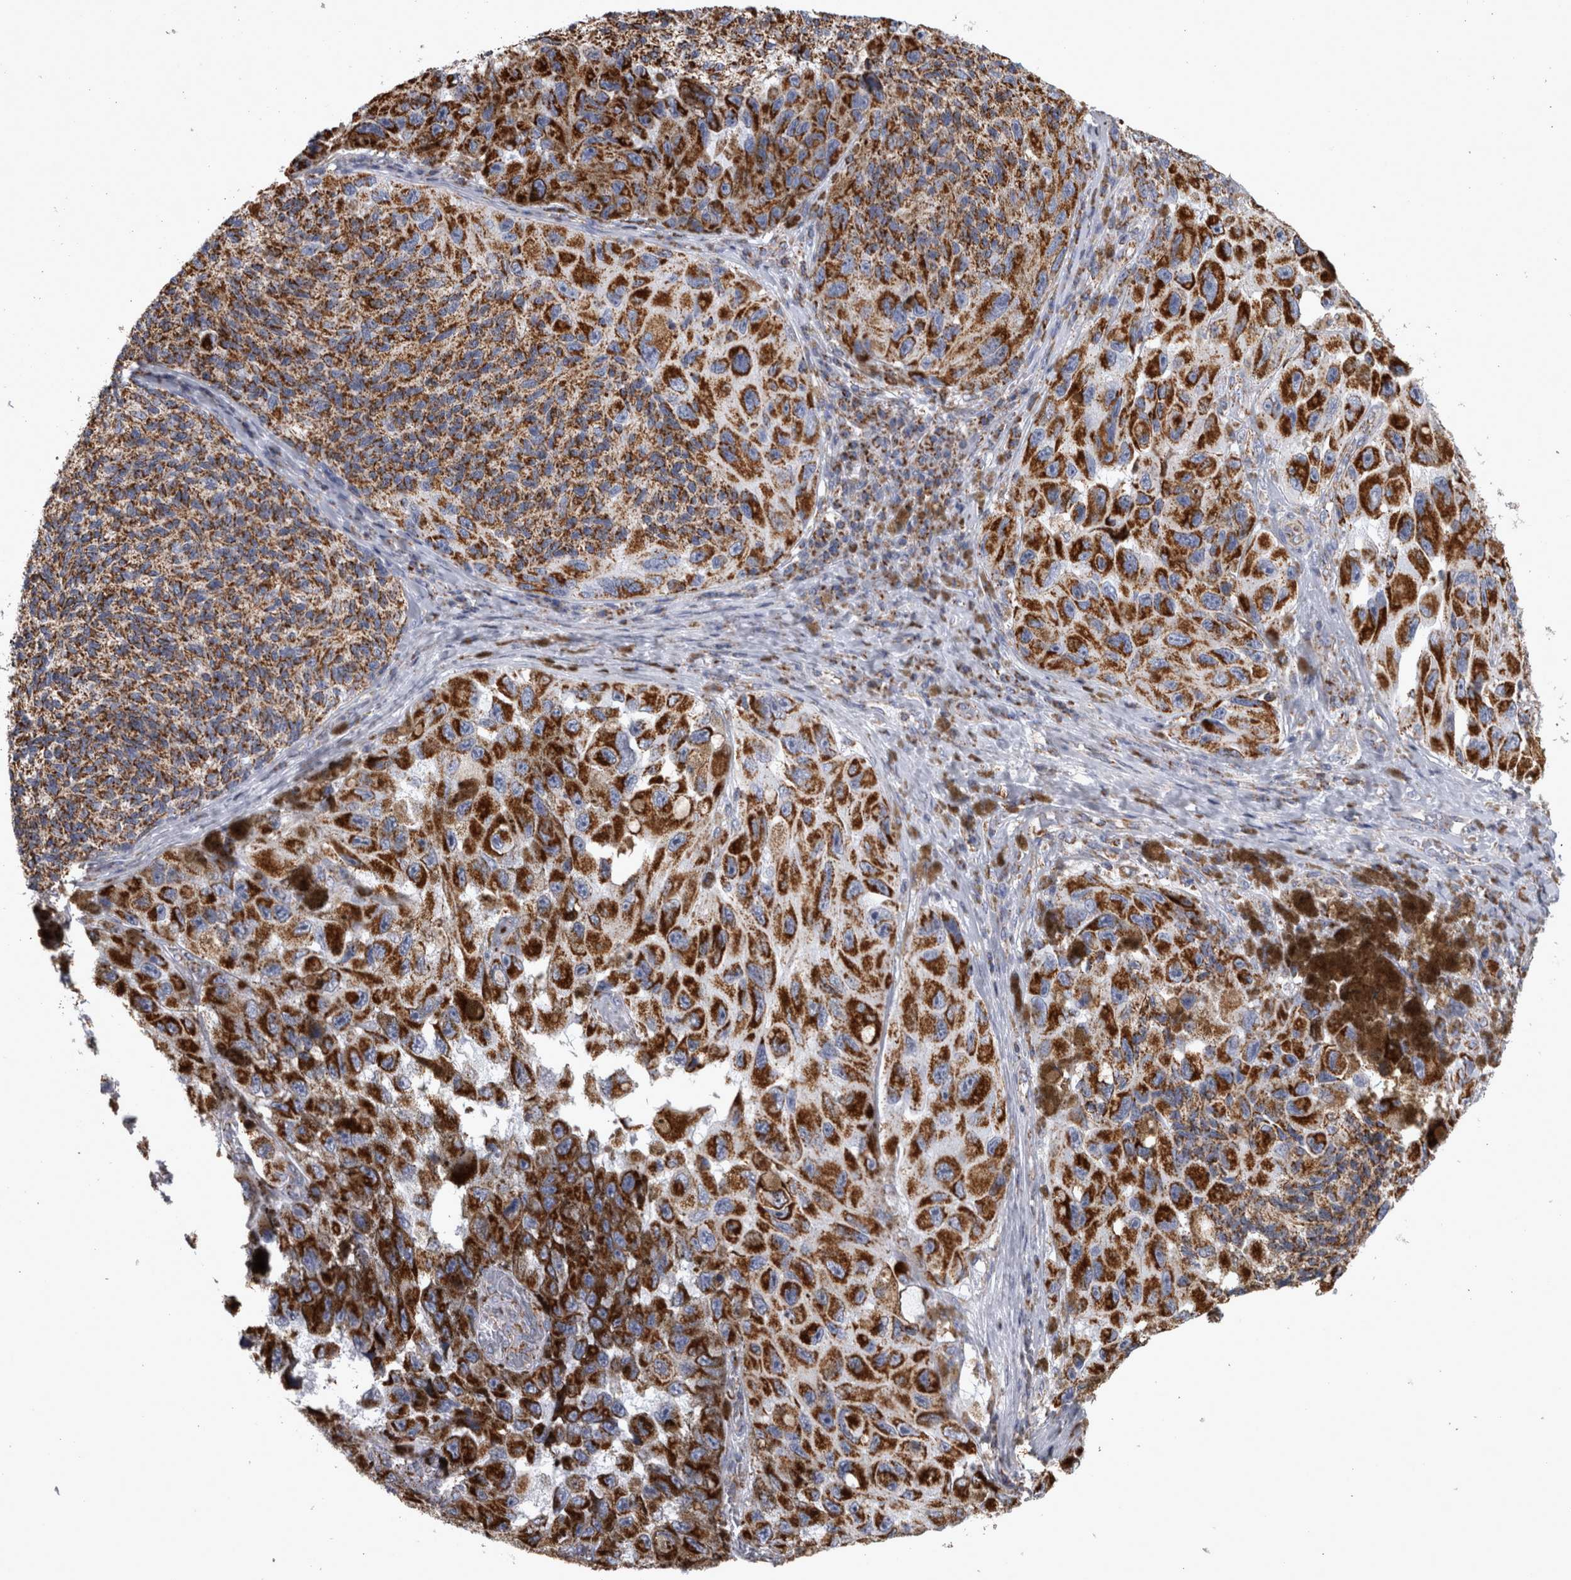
{"staining": {"intensity": "strong", "quantity": ">75%", "location": "cytoplasmic/membranous"}, "tissue": "melanoma", "cell_type": "Tumor cells", "image_type": "cancer", "snomed": [{"axis": "morphology", "description": "Malignant melanoma, NOS"}, {"axis": "topography", "description": "Skin"}], "caption": "Protein analysis of melanoma tissue demonstrates strong cytoplasmic/membranous expression in about >75% of tumor cells.", "gene": "MDH2", "patient": {"sex": "female", "age": 73}}